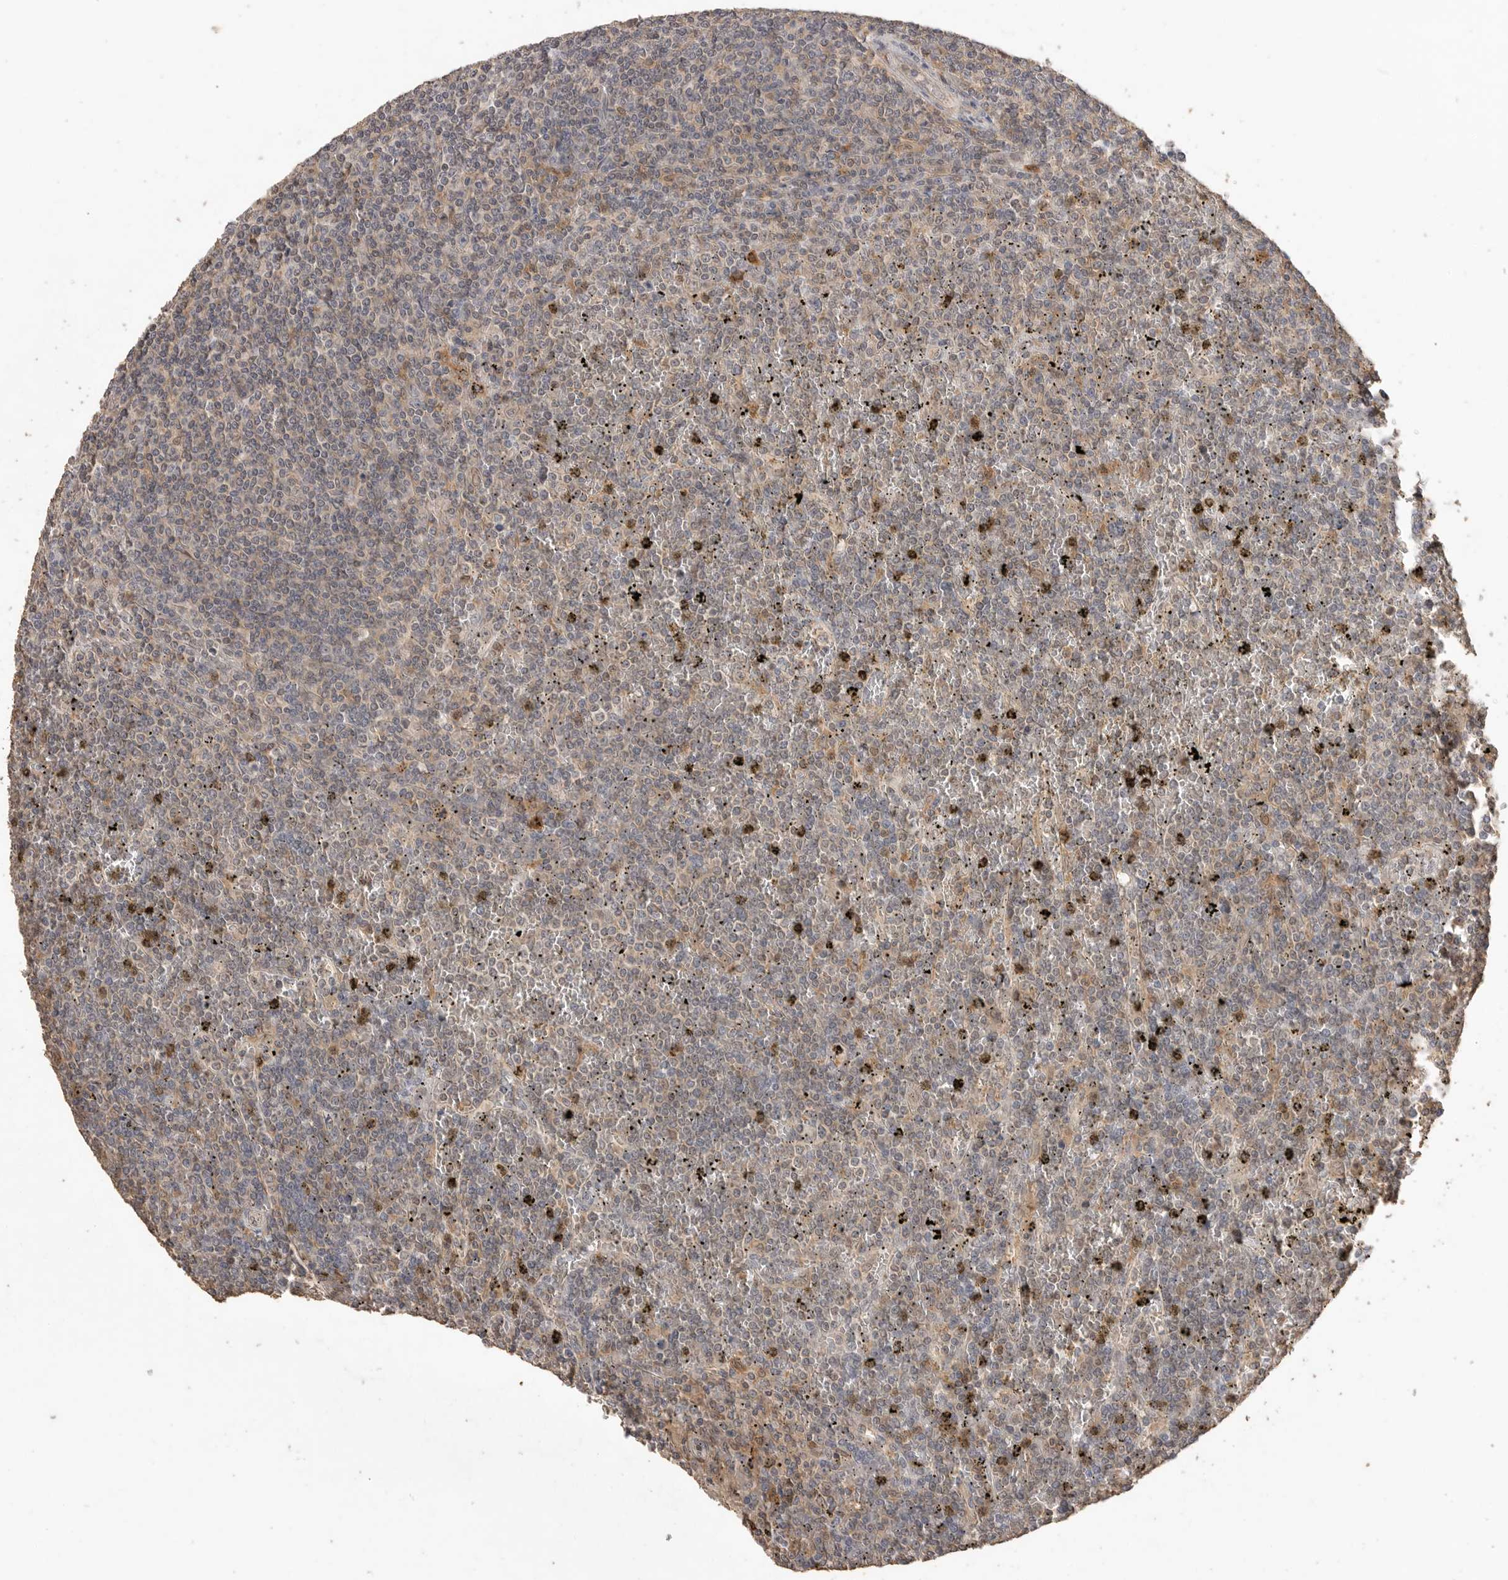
{"staining": {"intensity": "negative", "quantity": "none", "location": "none"}, "tissue": "lymphoma", "cell_type": "Tumor cells", "image_type": "cancer", "snomed": [{"axis": "morphology", "description": "Malignant lymphoma, non-Hodgkin's type, Low grade"}, {"axis": "topography", "description": "Spleen"}], "caption": "A histopathology image of lymphoma stained for a protein displays no brown staining in tumor cells.", "gene": "MAP2K1", "patient": {"sex": "female", "age": 19}}